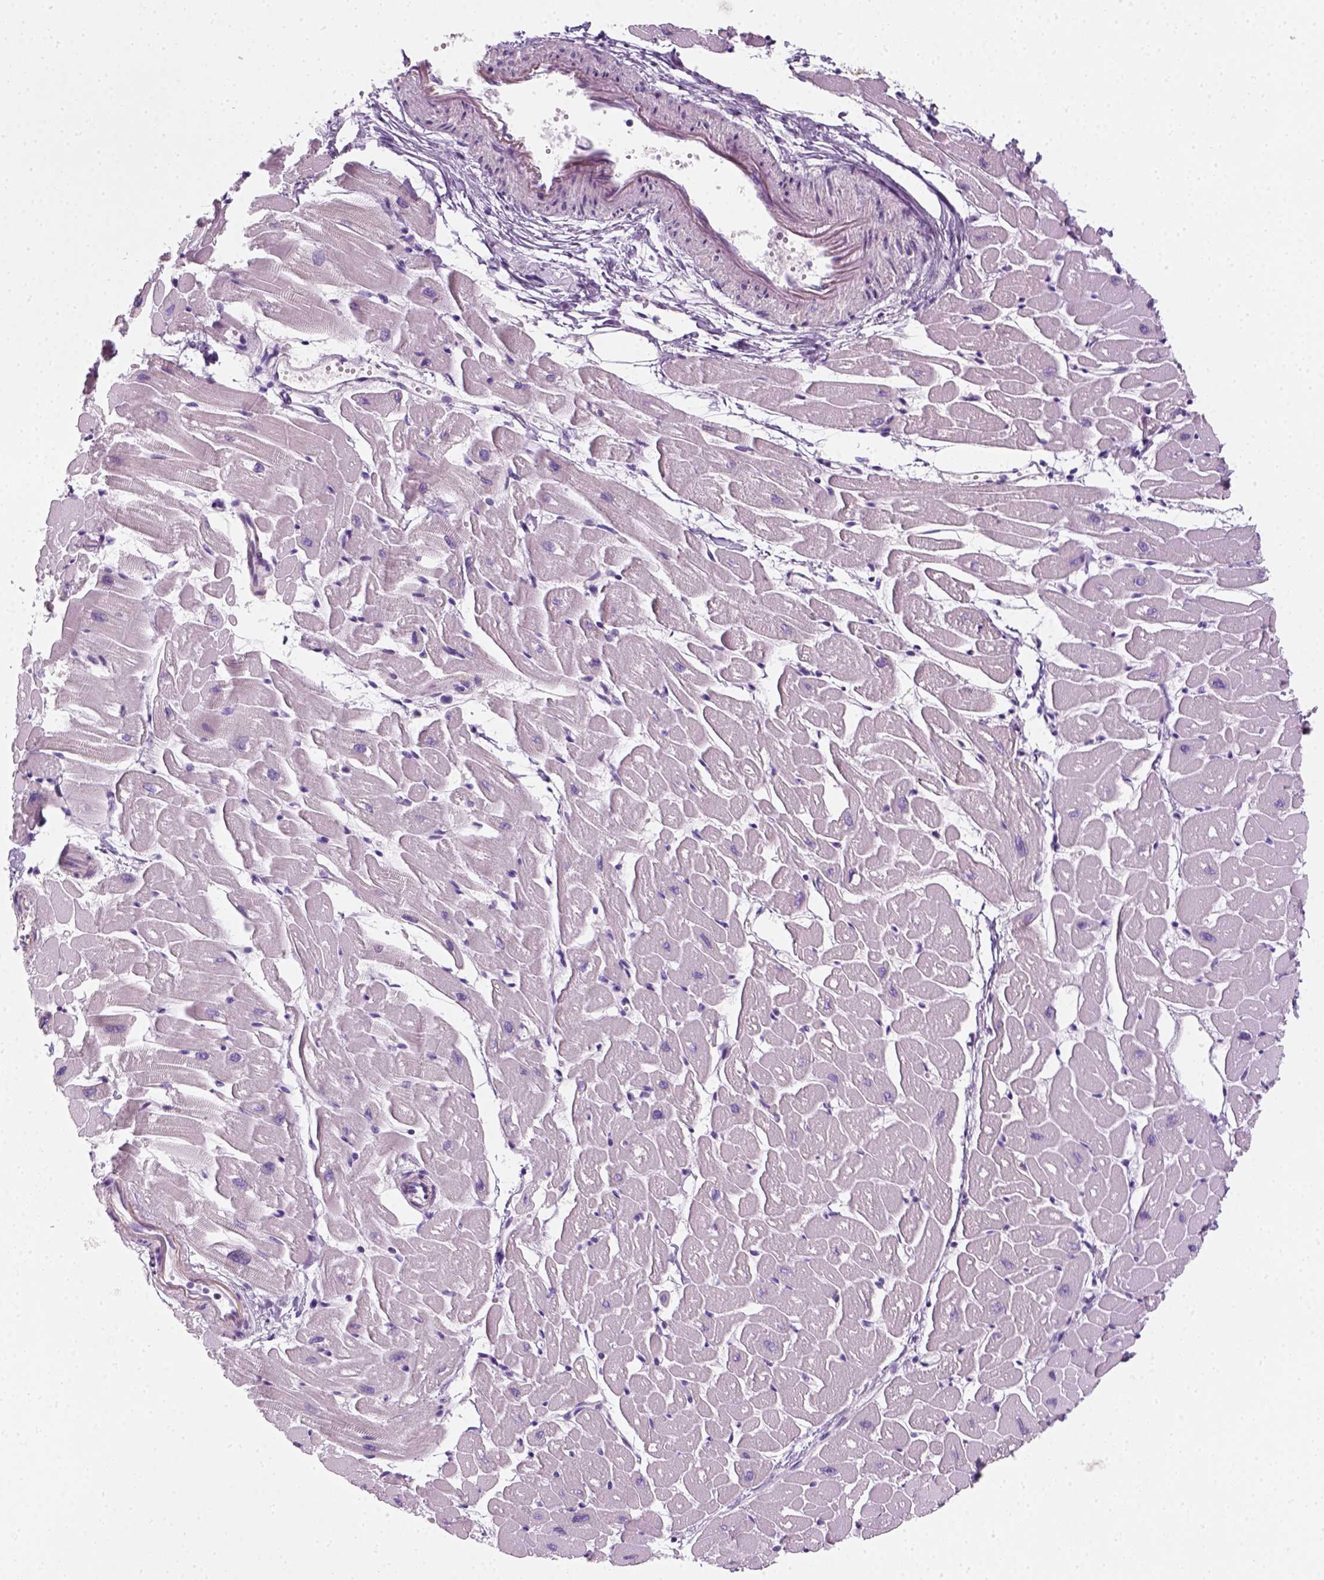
{"staining": {"intensity": "negative", "quantity": "none", "location": "none"}, "tissue": "heart muscle", "cell_type": "Cardiomyocytes", "image_type": "normal", "snomed": [{"axis": "morphology", "description": "Normal tissue, NOS"}, {"axis": "topography", "description": "Heart"}], "caption": "A photomicrograph of human heart muscle is negative for staining in cardiomyocytes. Nuclei are stained in blue.", "gene": "EPHB1", "patient": {"sex": "male", "age": 57}}